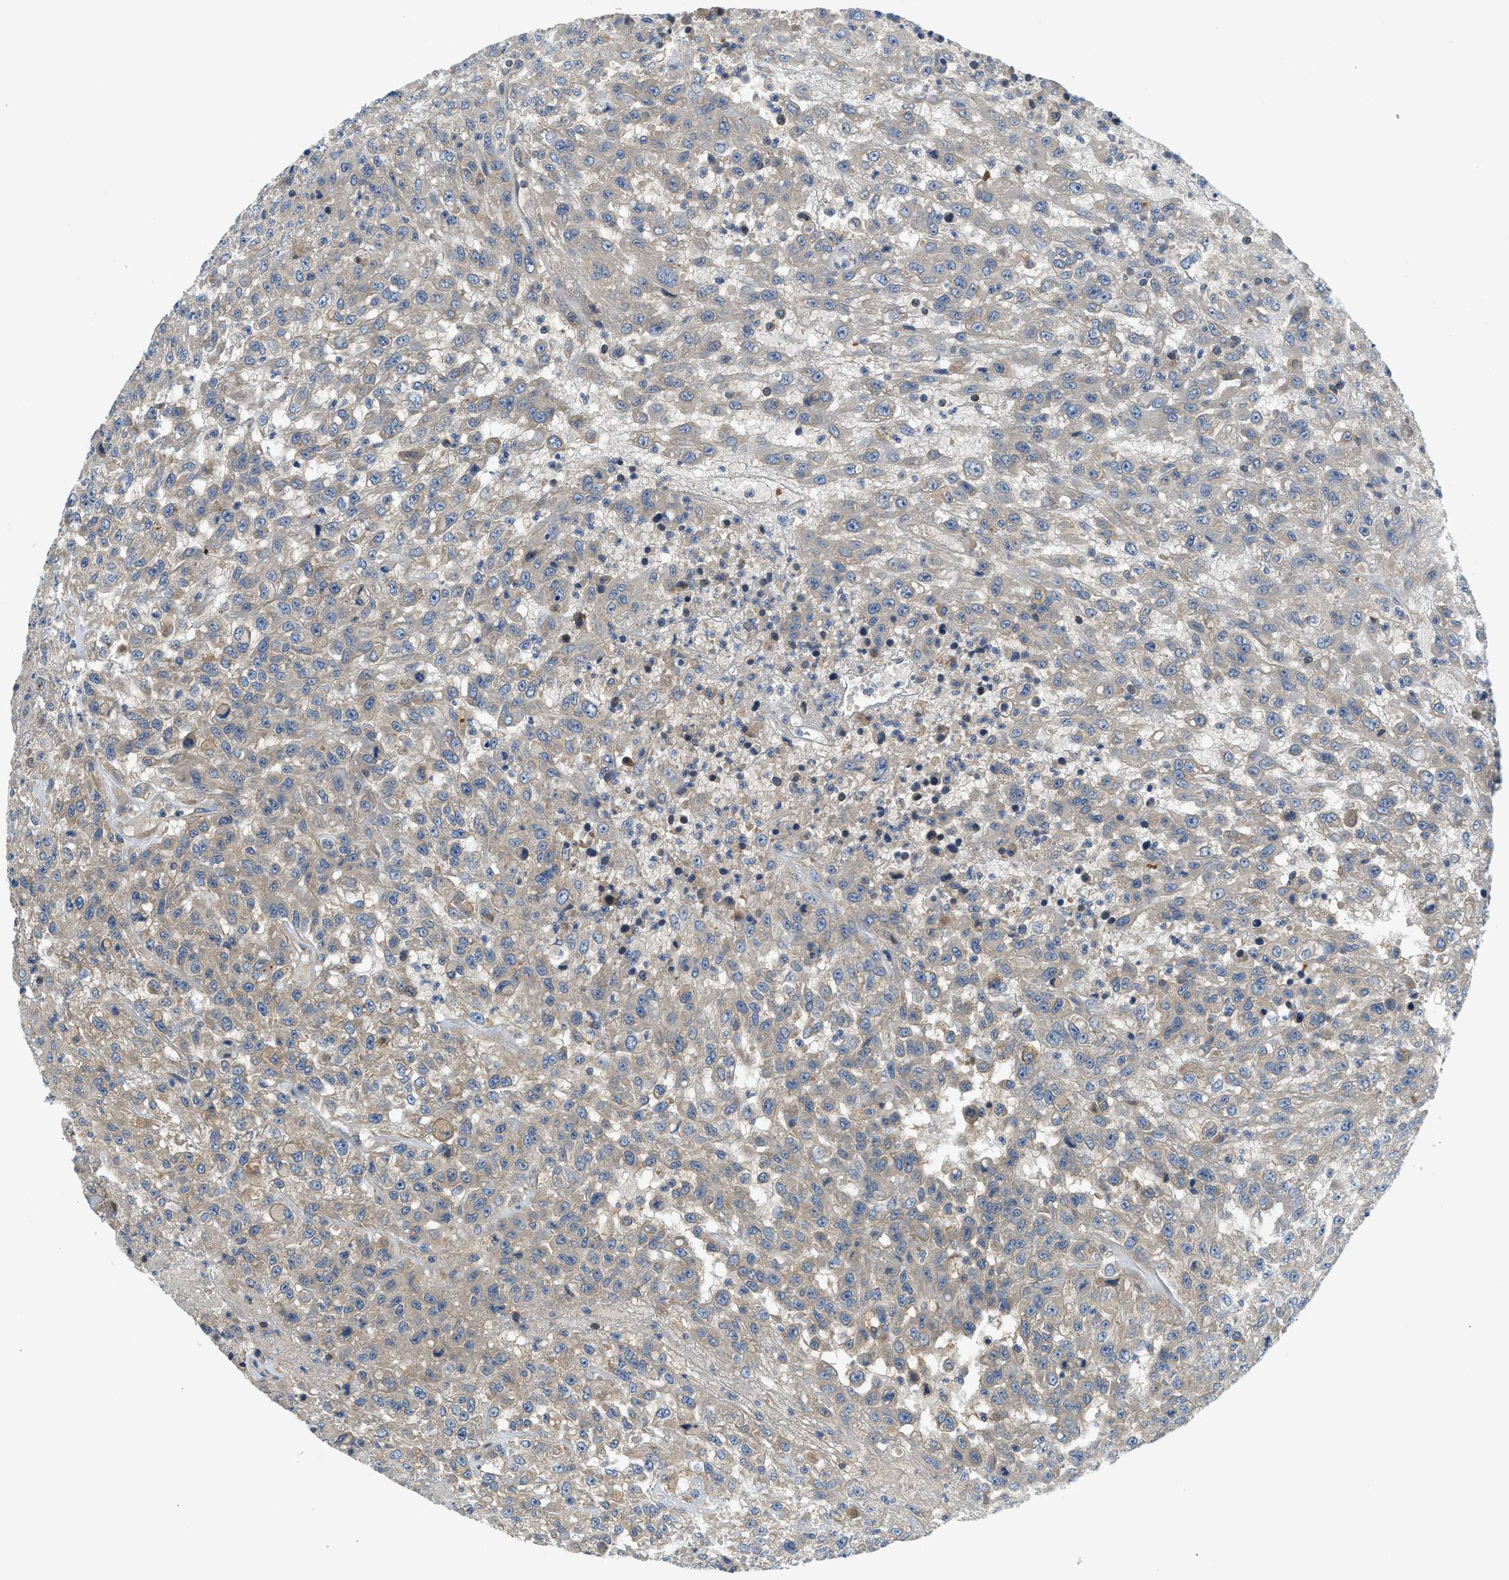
{"staining": {"intensity": "weak", "quantity": "25%-75%", "location": "cytoplasmic/membranous"}, "tissue": "urothelial cancer", "cell_type": "Tumor cells", "image_type": "cancer", "snomed": [{"axis": "morphology", "description": "Urothelial carcinoma, High grade"}, {"axis": "topography", "description": "Urinary bladder"}], "caption": "A low amount of weak cytoplasmic/membranous staining is seen in approximately 25%-75% of tumor cells in urothelial cancer tissue. The protein of interest is stained brown, and the nuclei are stained in blue (DAB (3,3'-diaminobenzidine) IHC with brightfield microscopy, high magnification).", "gene": "KCNK1", "patient": {"sex": "male", "age": 46}}